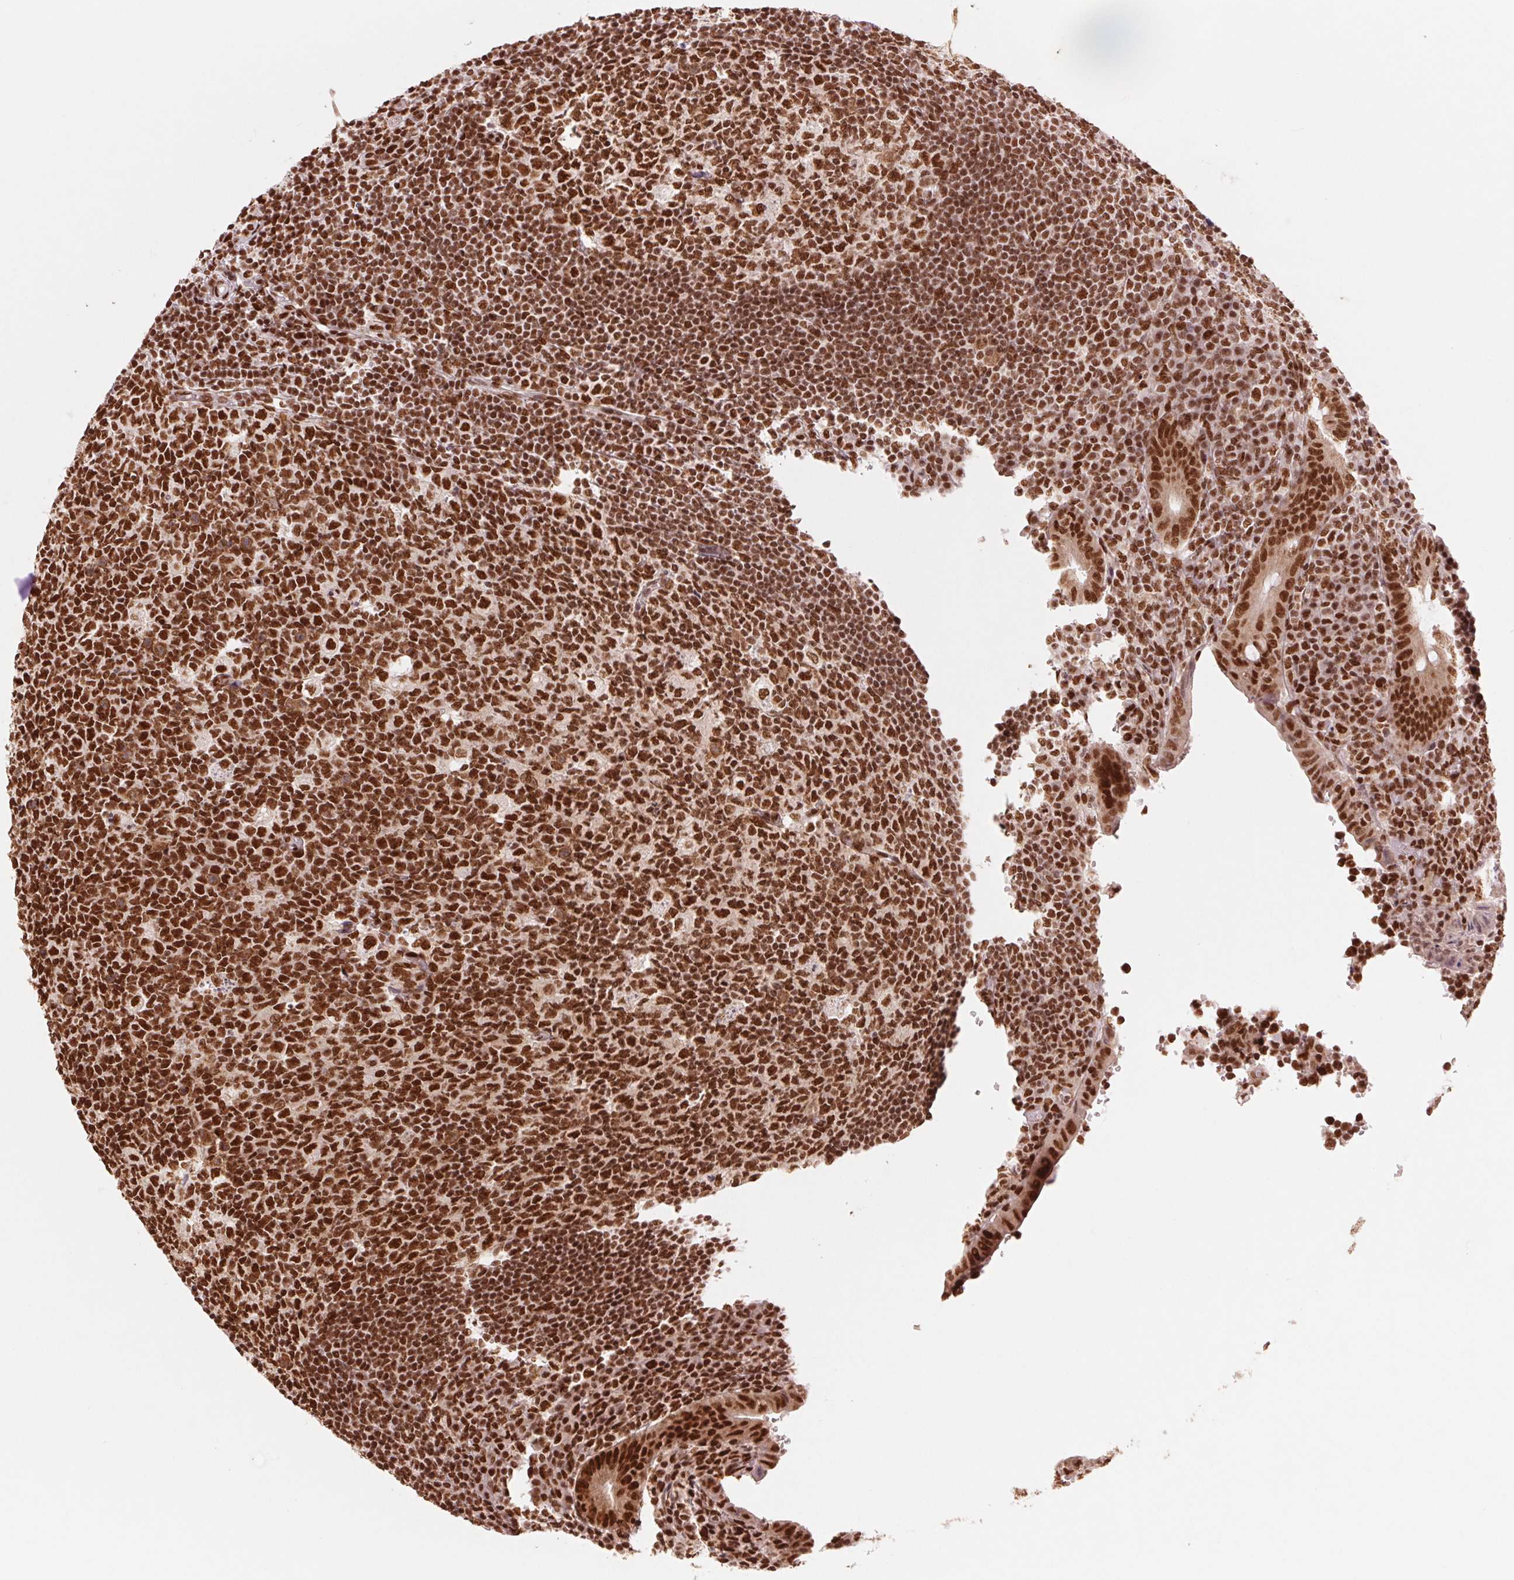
{"staining": {"intensity": "strong", "quantity": ">75%", "location": "nuclear"}, "tissue": "appendix", "cell_type": "Glandular cells", "image_type": "normal", "snomed": [{"axis": "morphology", "description": "Normal tissue, NOS"}, {"axis": "topography", "description": "Appendix"}], "caption": "IHC (DAB) staining of benign human appendix reveals strong nuclear protein positivity in about >75% of glandular cells. The protein is shown in brown color, while the nuclei are stained blue.", "gene": "TTLL9", "patient": {"sex": "male", "age": 18}}